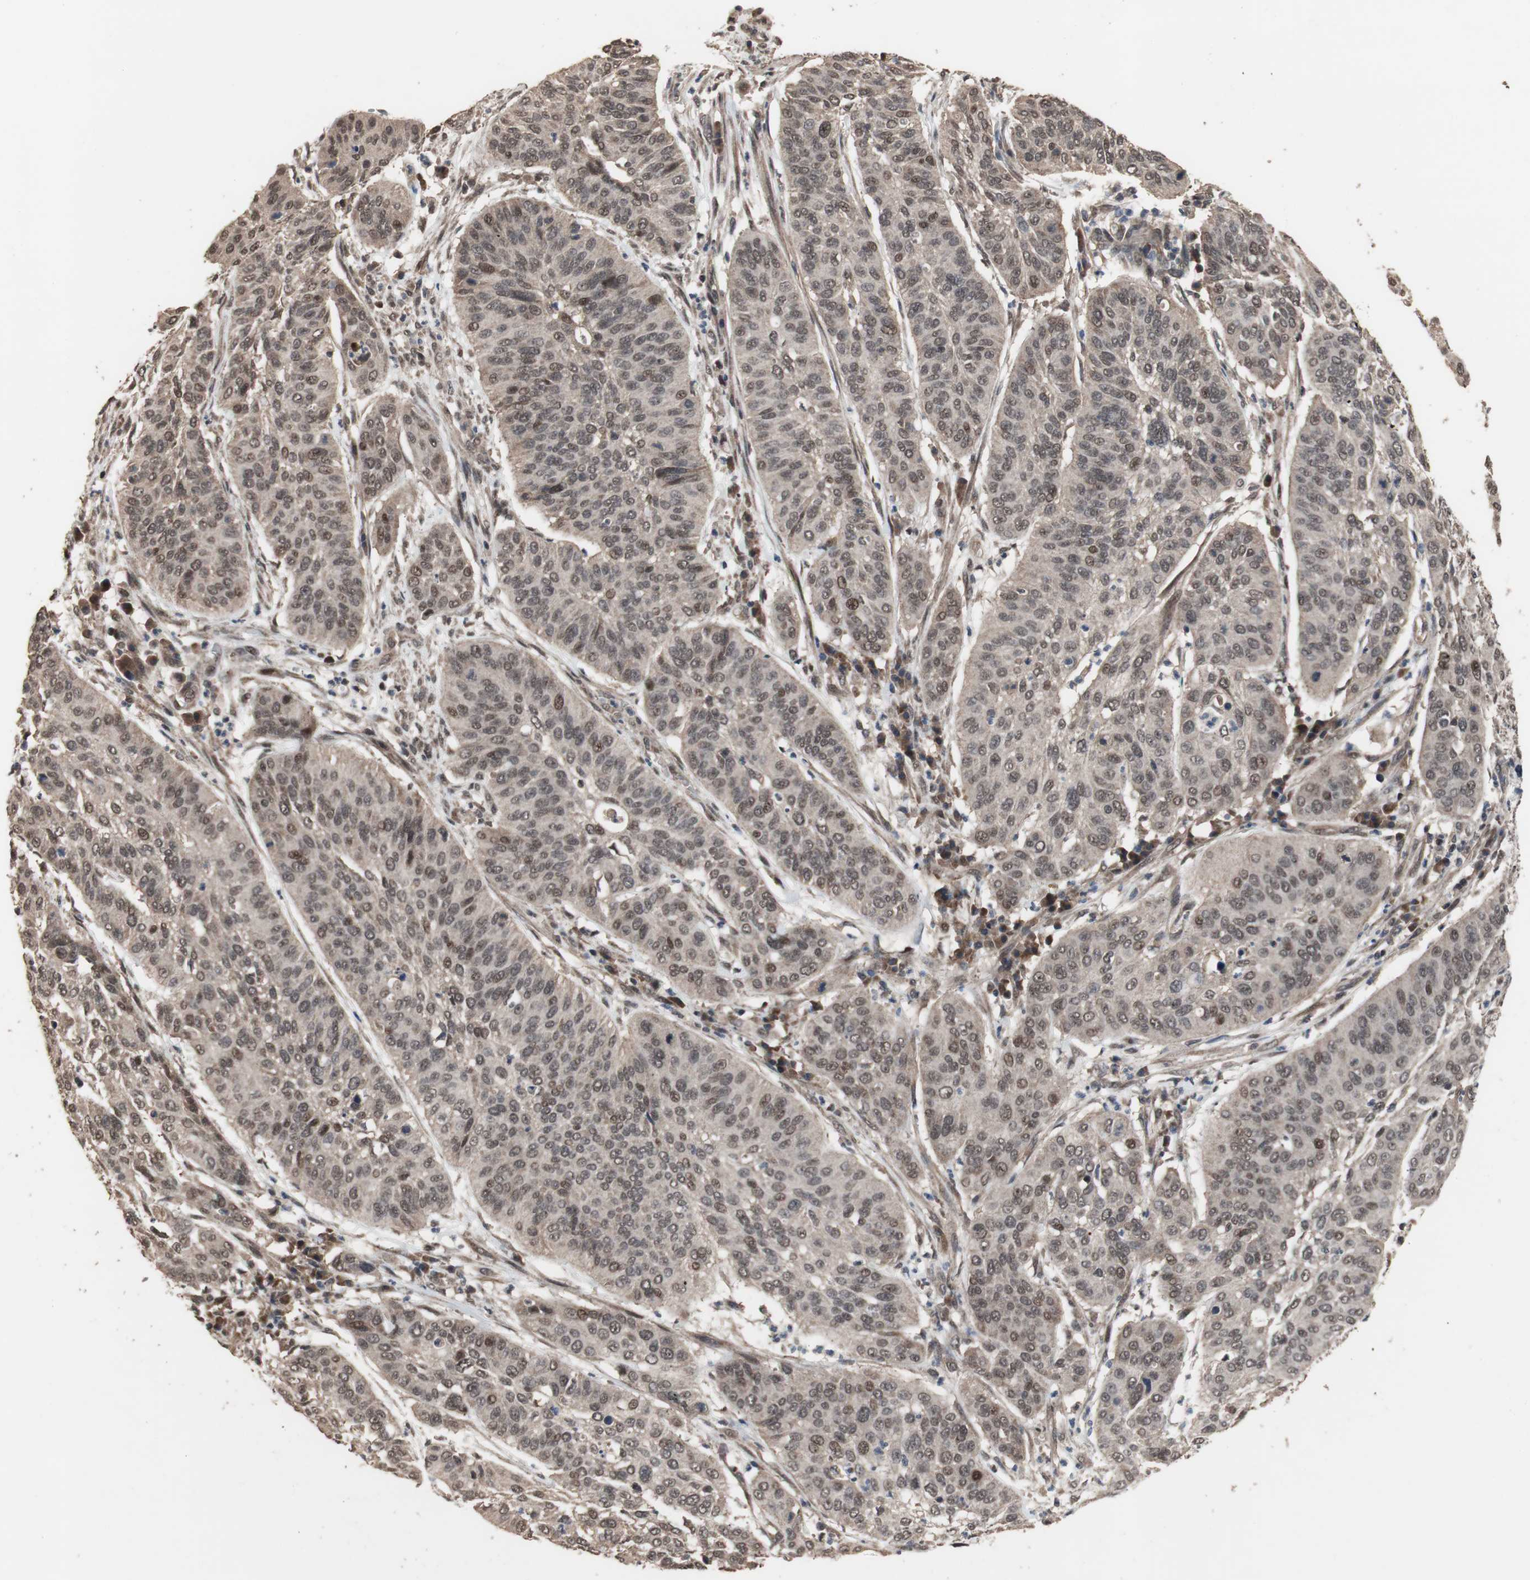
{"staining": {"intensity": "moderate", "quantity": ">75%", "location": "cytoplasmic/membranous,nuclear"}, "tissue": "cervical cancer", "cell_type": "Tumor cells", "image_type": "cancer", "snomed": [{"axis": "morphology", "description": "Squamous cell carcinoma, NOS"}, {"axis": "topography", "description": "Cervix"}], "caption": "Brown immunohistochemical staining in cervical cancer exhibits moderate cytoplasmic/membranous and nuclear expression in about >75% of tumor cells.", "gene": "KANSL1", "patient": {"sex": "female", "age": 39}}